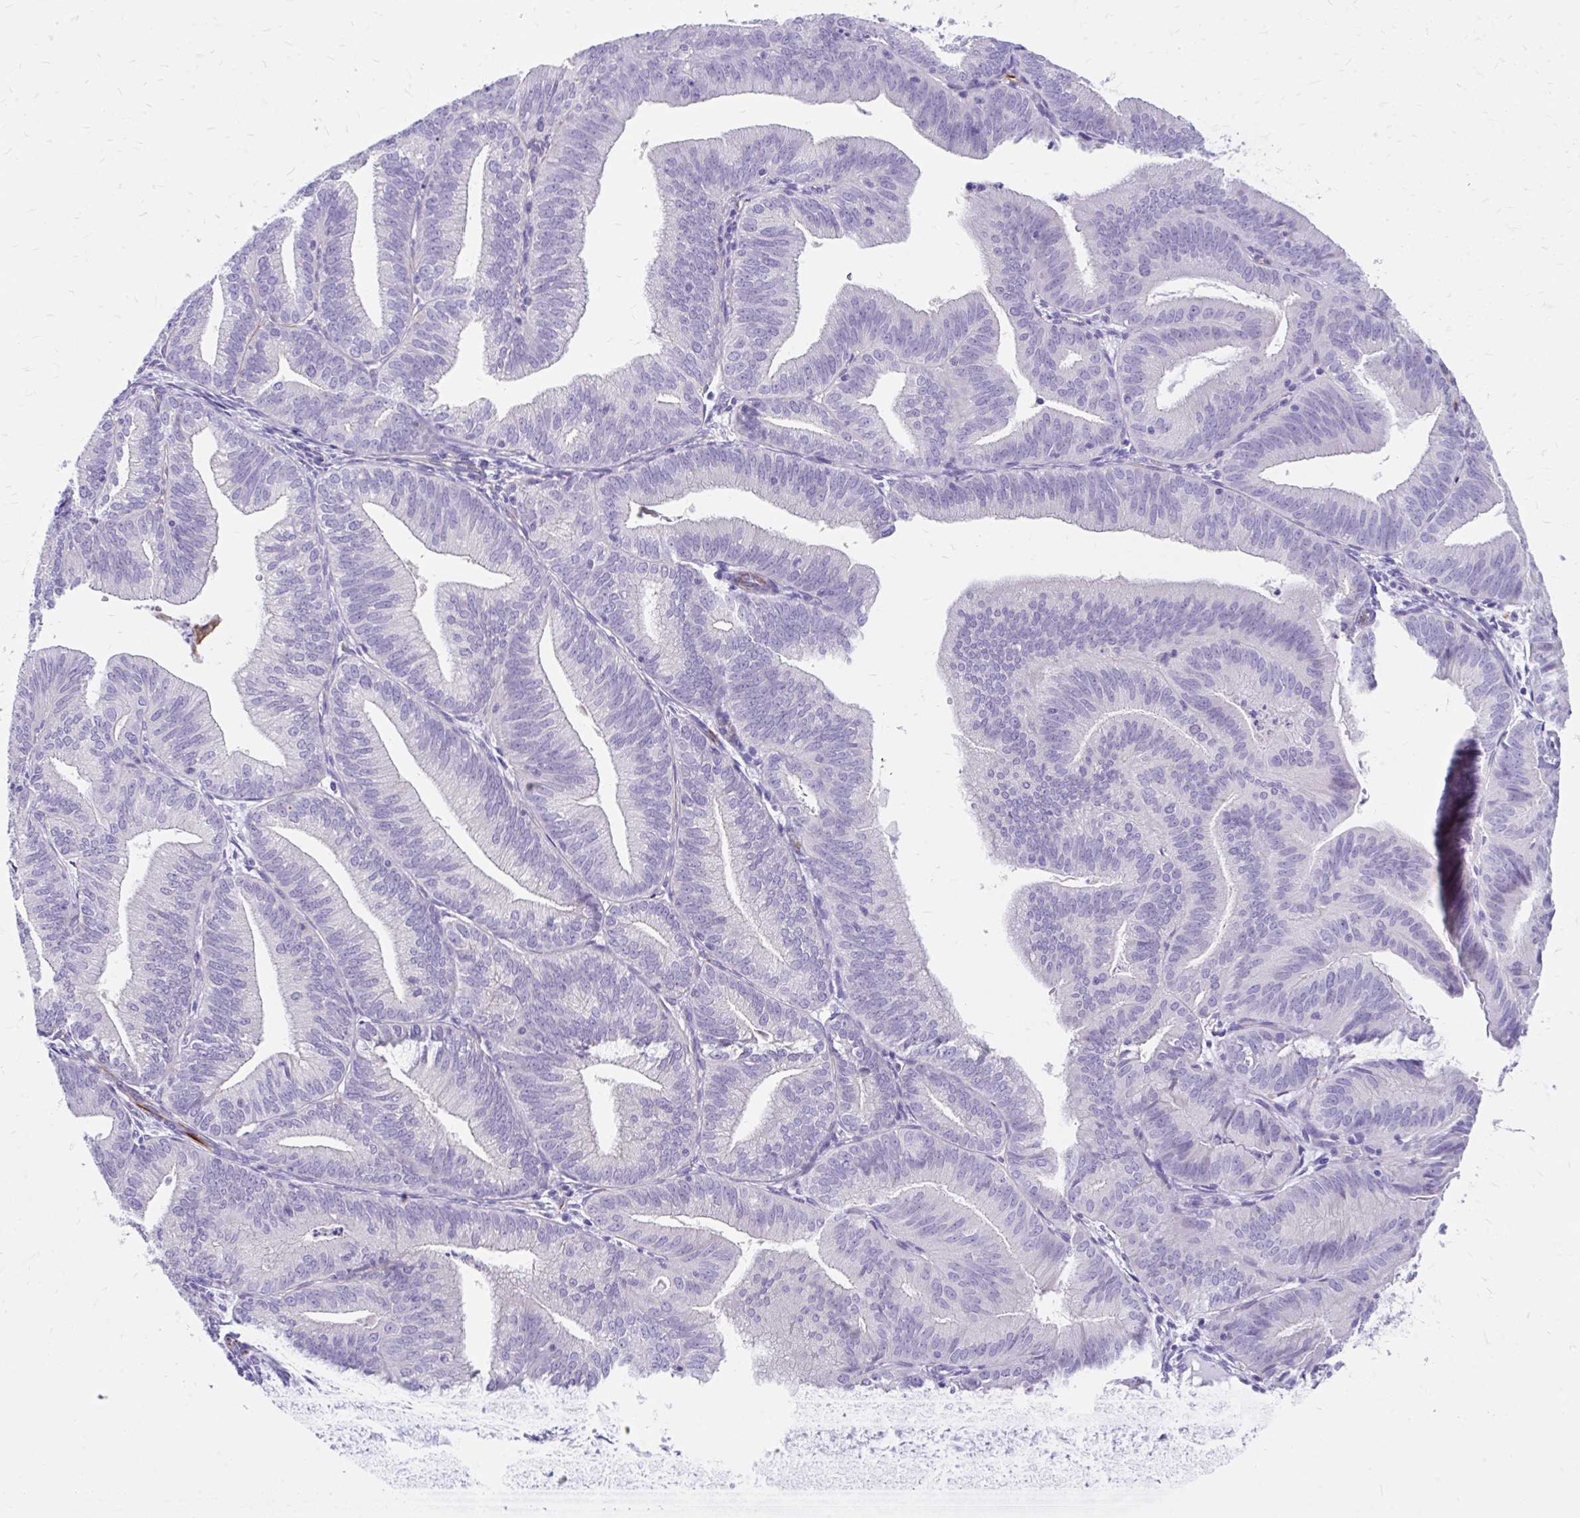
{"staining": {"intensity": "negative", "quantity": "none", "location": "none"}, "tissue": "endometrial cancer", "cell_type": "Tumor cells", "image_type": "cancer", "snomed": [{"axis": "morphology", "description": "Adenocarcinoma, NOS"}, {"axis": "topography", "description": "Endometrium"}], "caption": "DAB (3,3'-diaminobenzidine) immunohistochemical staining of endometrial cancer shows no significant positivity in tumor cells.", "gene": "ZNF699", "patient": {"sex": "female", "age": 70}}